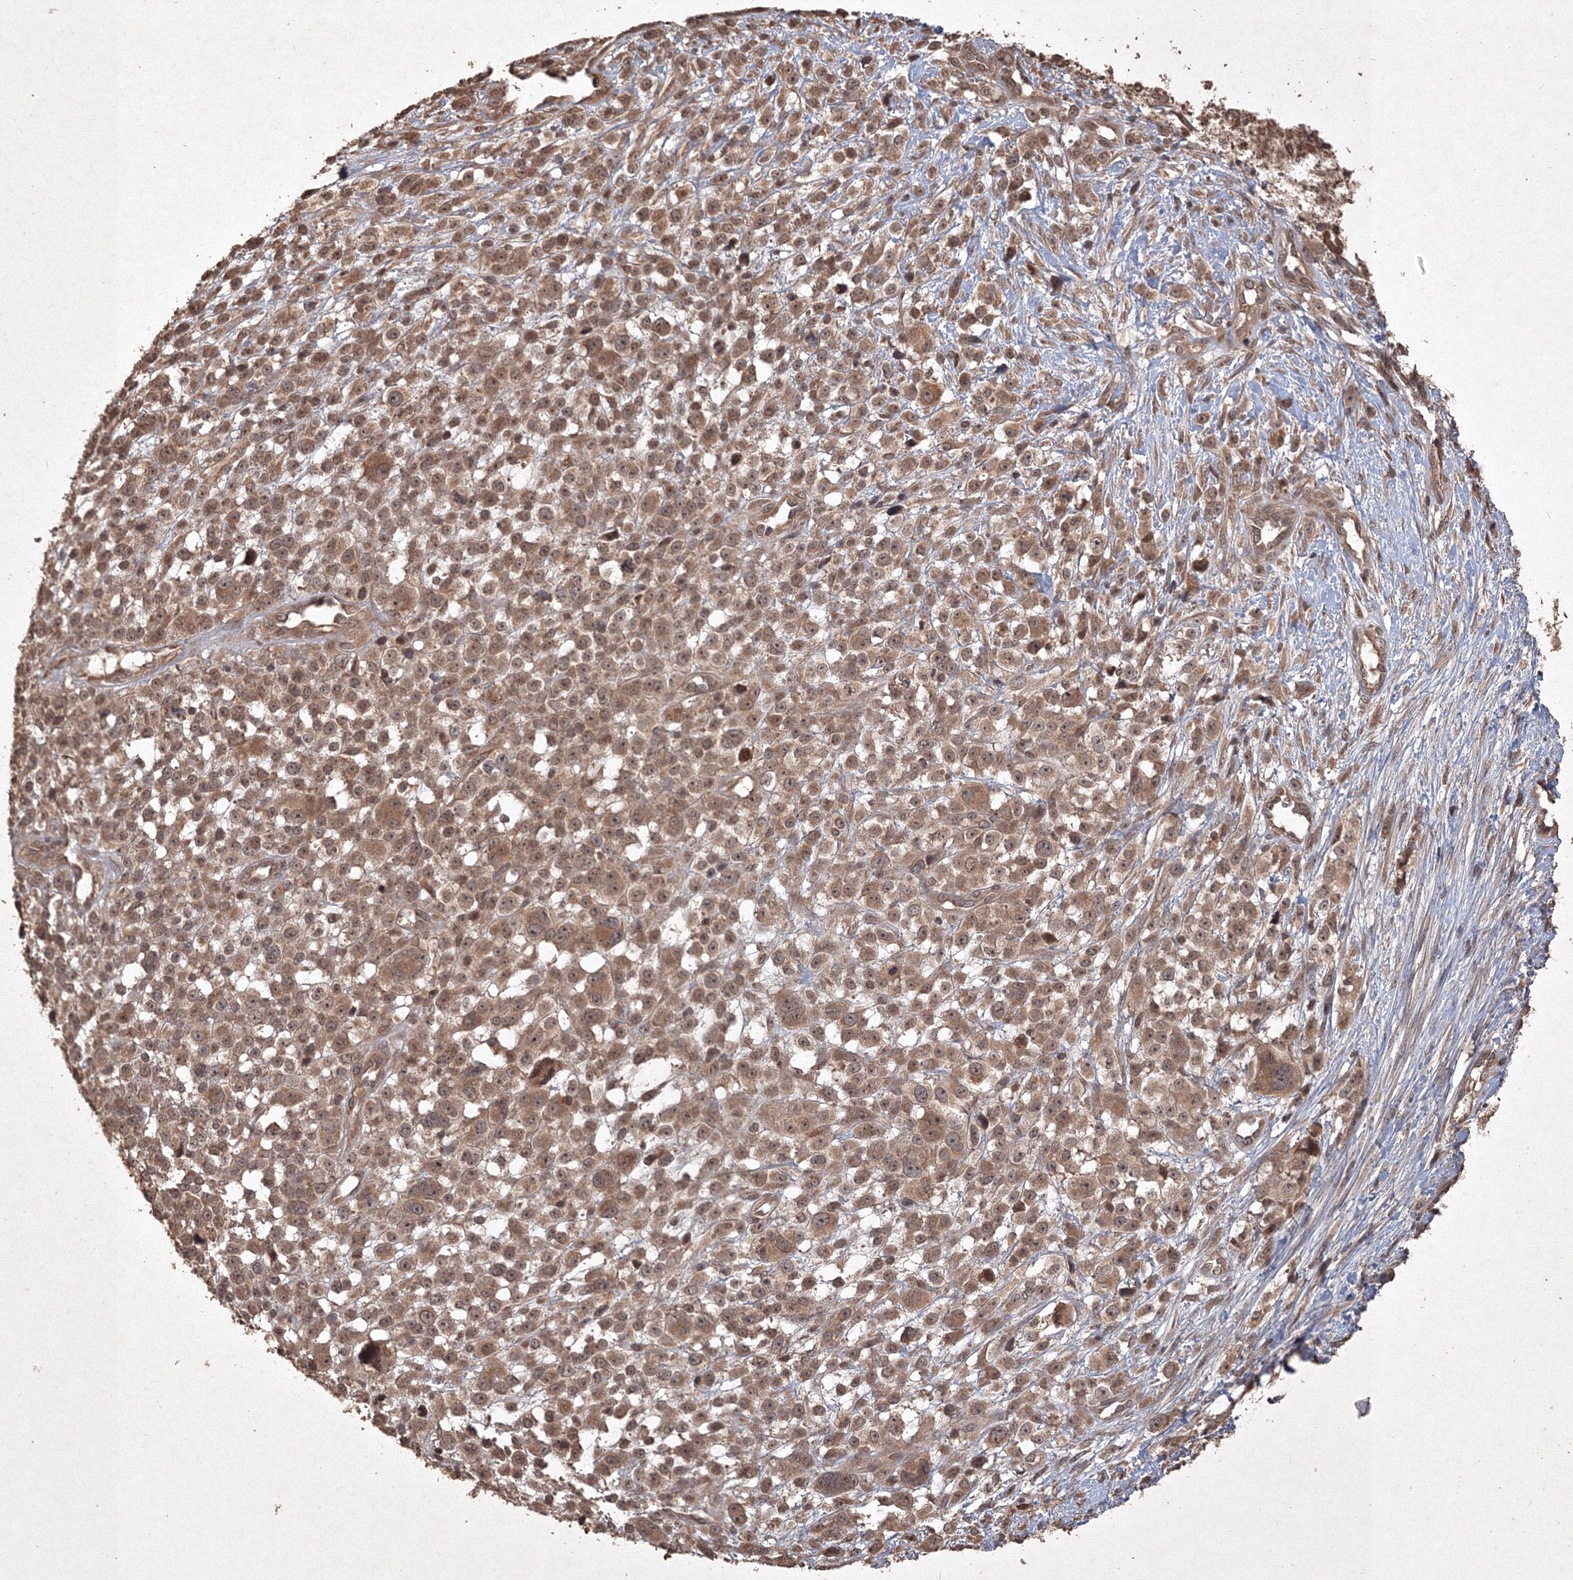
{"staining": {"intensity": "weak", "quantity": ">75%", "location": "cytoplasmic/membranous,nuclear"}, "tissue": "melanoma", "cell_type": "Tumor cells", "image_type": "cancer", "snomed": [{"axis": "morphology", "description": "Malignant melanoma, NOS"}, {"axis": "topography", "description": "Skin"}], "caption": "Malignant melanoma stained with a protein marker exhibits weak staining in tumor cells.", "gene": "PELI3", "patient": {"sex": "female", "age": 55}}